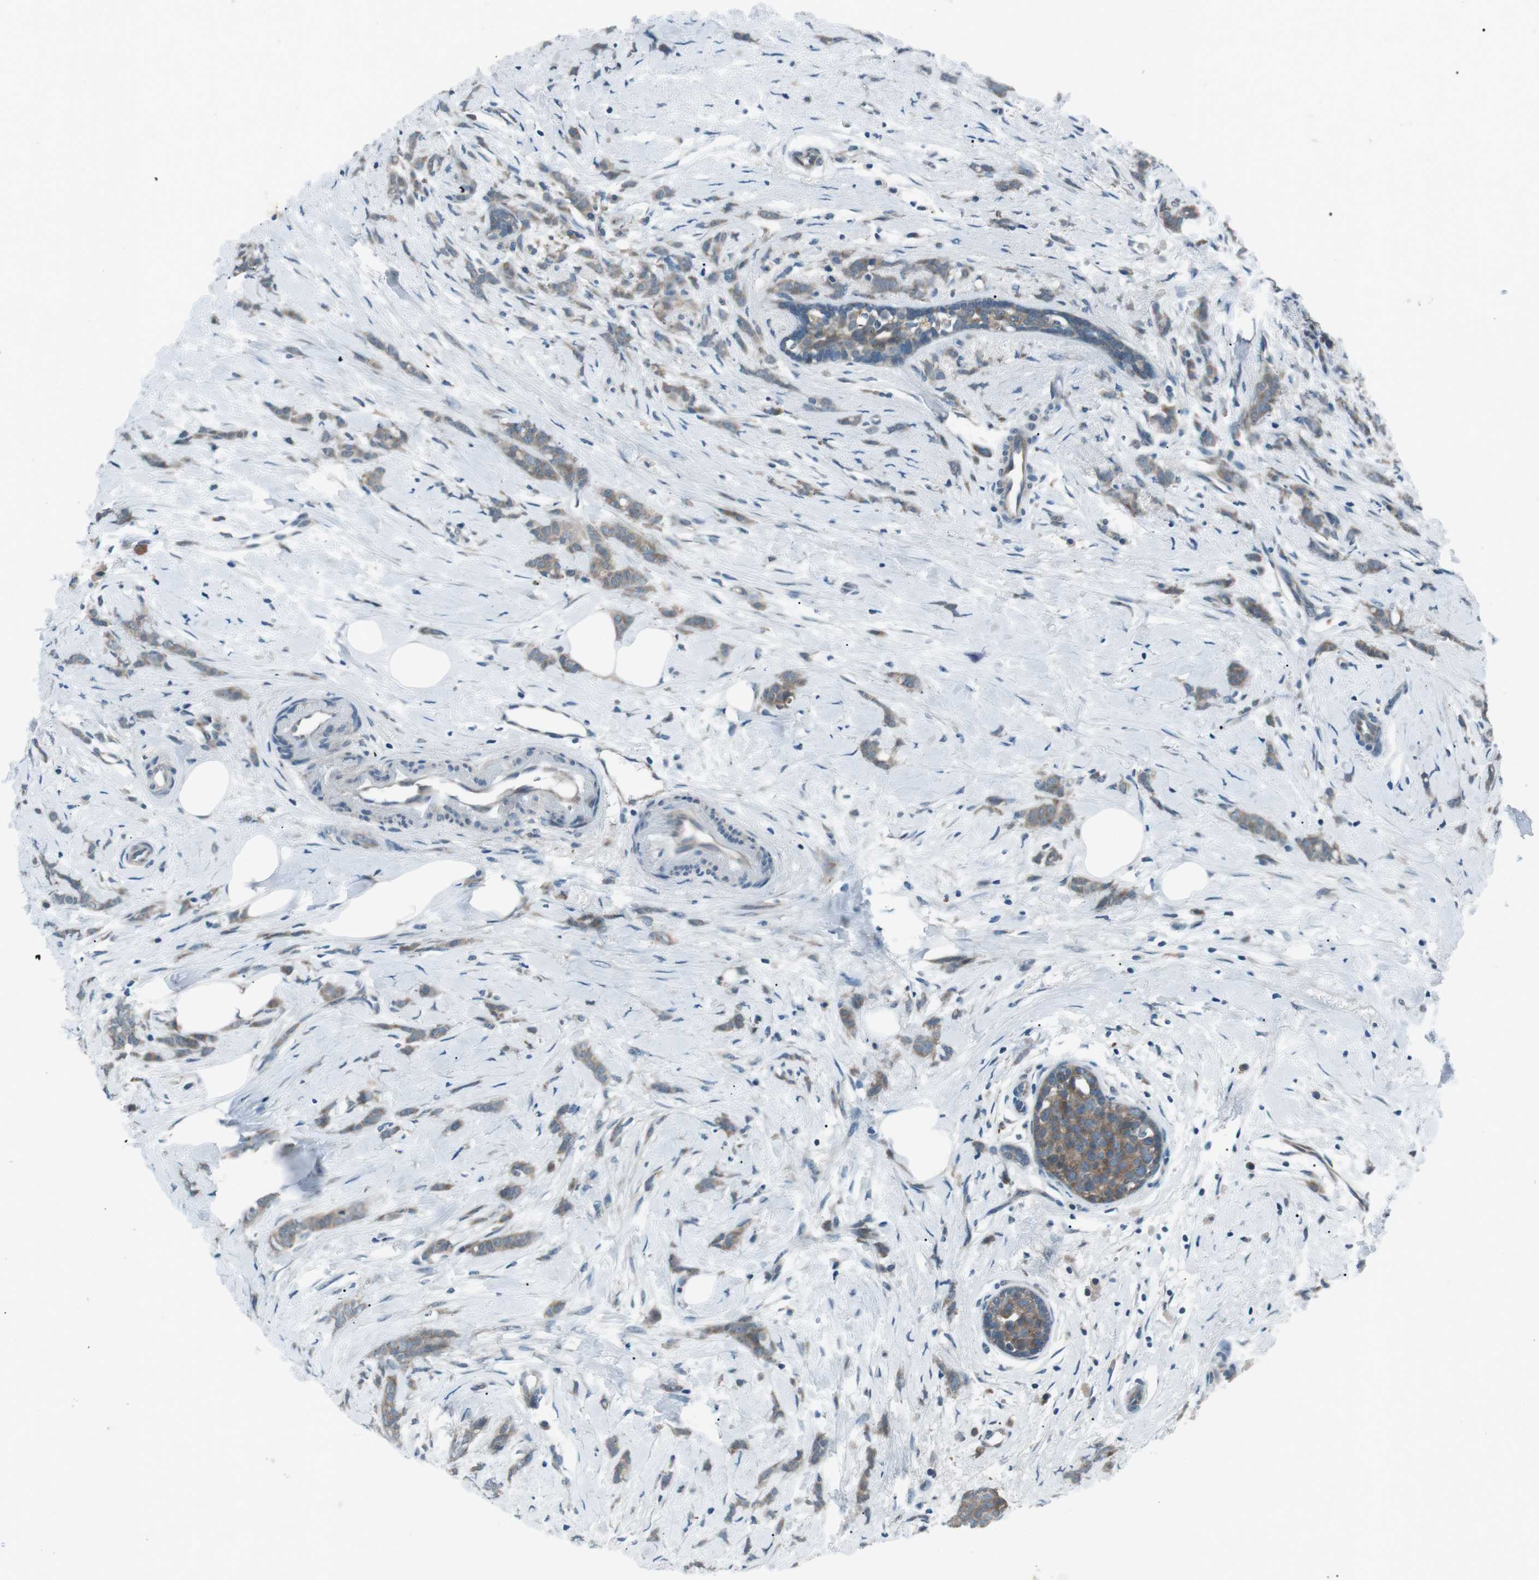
{"staining": {"intensity": "weak", "quantity": ">75%", "location": "cytoplasmic/membranous"}, "tissue": "breast cancer", "cell_type": "Tumor cells", "image_type": "cancer", "snomed": [{"axis": "morphology", "description": "Lobular carcinoma, in situ"}, {"axis": "morphology", "description": "Lobular carcinoma"}, {"axis": "topography", "description": "Breast"}], "caption": "This image reveals immunohistochemistry staining of breast cancer, with low weak cytoplasmic/membranous positivity in about >75% of tumor cells.", "gene": "LRIG2", "patient": {"sex": "female", "age": 41}}